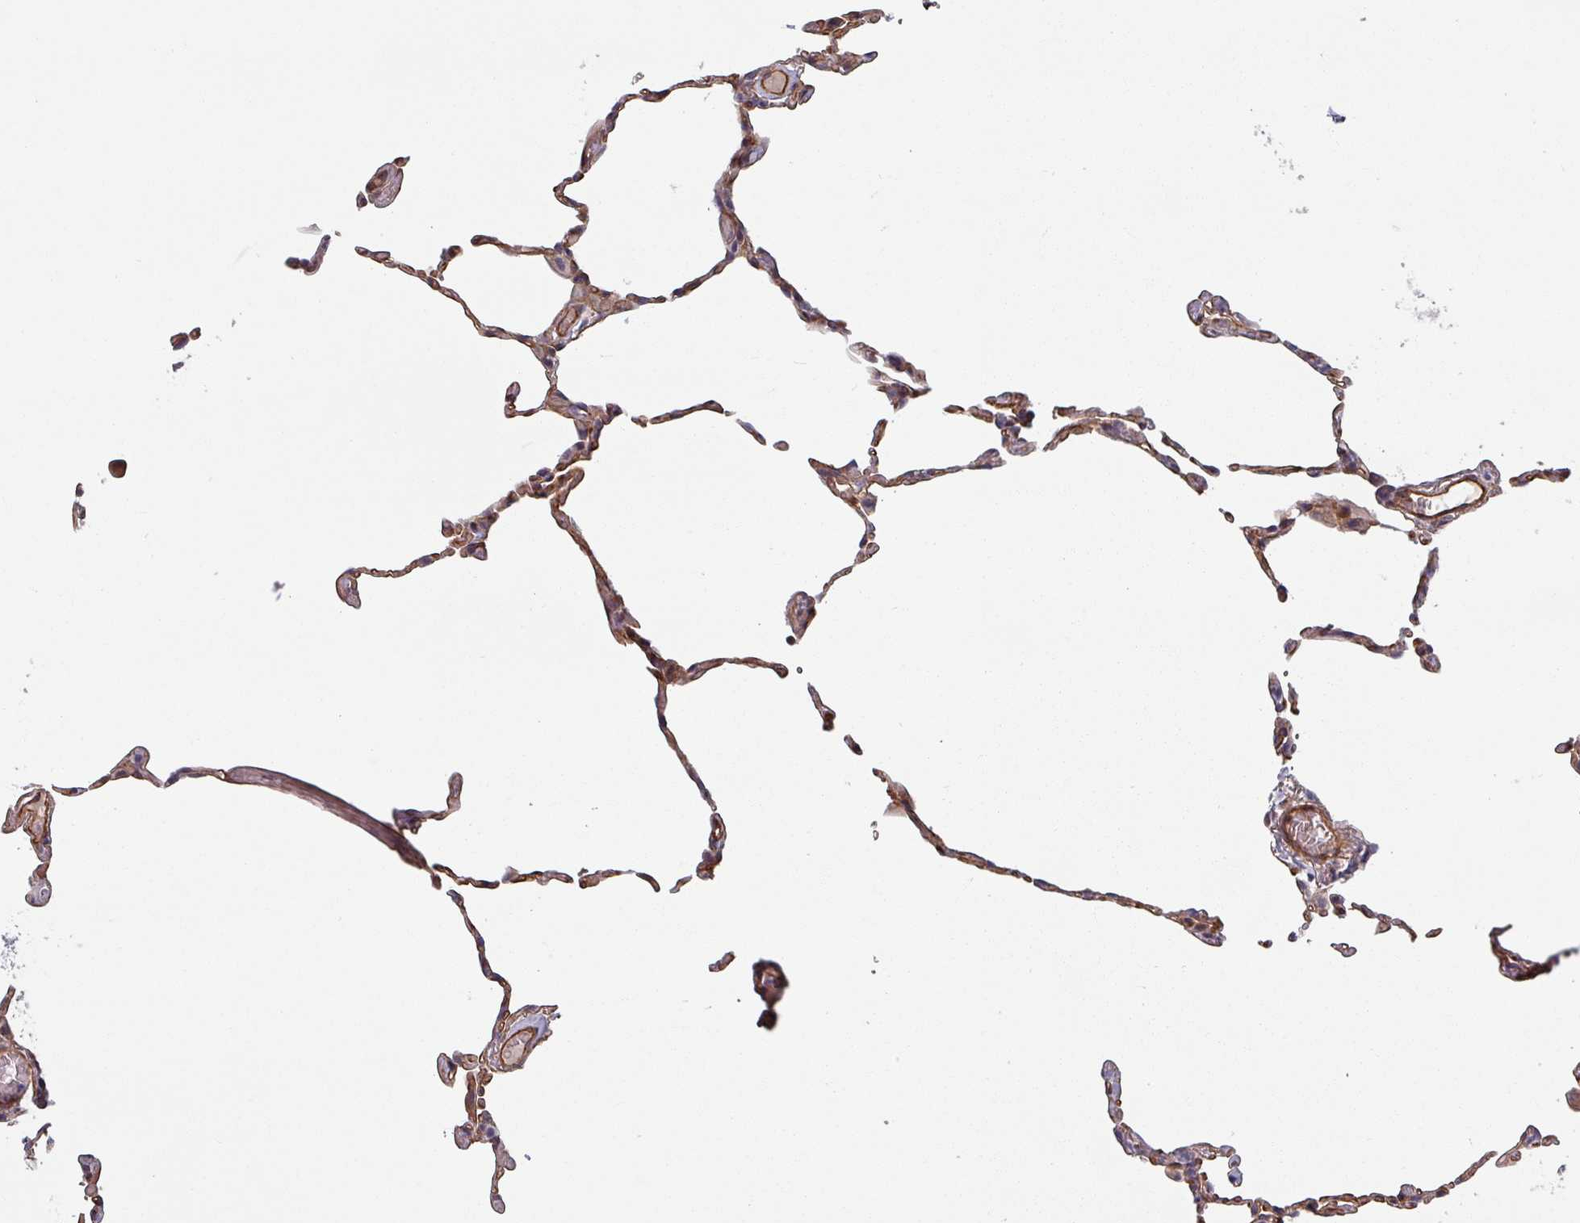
{"staining": {"intensity": "weak", "quantity": "25%-75%", "location": "cytoplasmic/membranous"}, "tissue": "lung", "cell_type": "Alveolar cells", "image_type": "normal", "snomed": [{"axis": "morphology", "description": "Normal tissue, NOS"}, {"axis": "topography", "description": "Lung"}], "caption": "A brown stain labels weak cytoplasmic/membranous expression of a protein in alveolar cells of unremarkable human lung.", "gene": "C4BPB", "patient": {"sex": "female", "age": 57}}